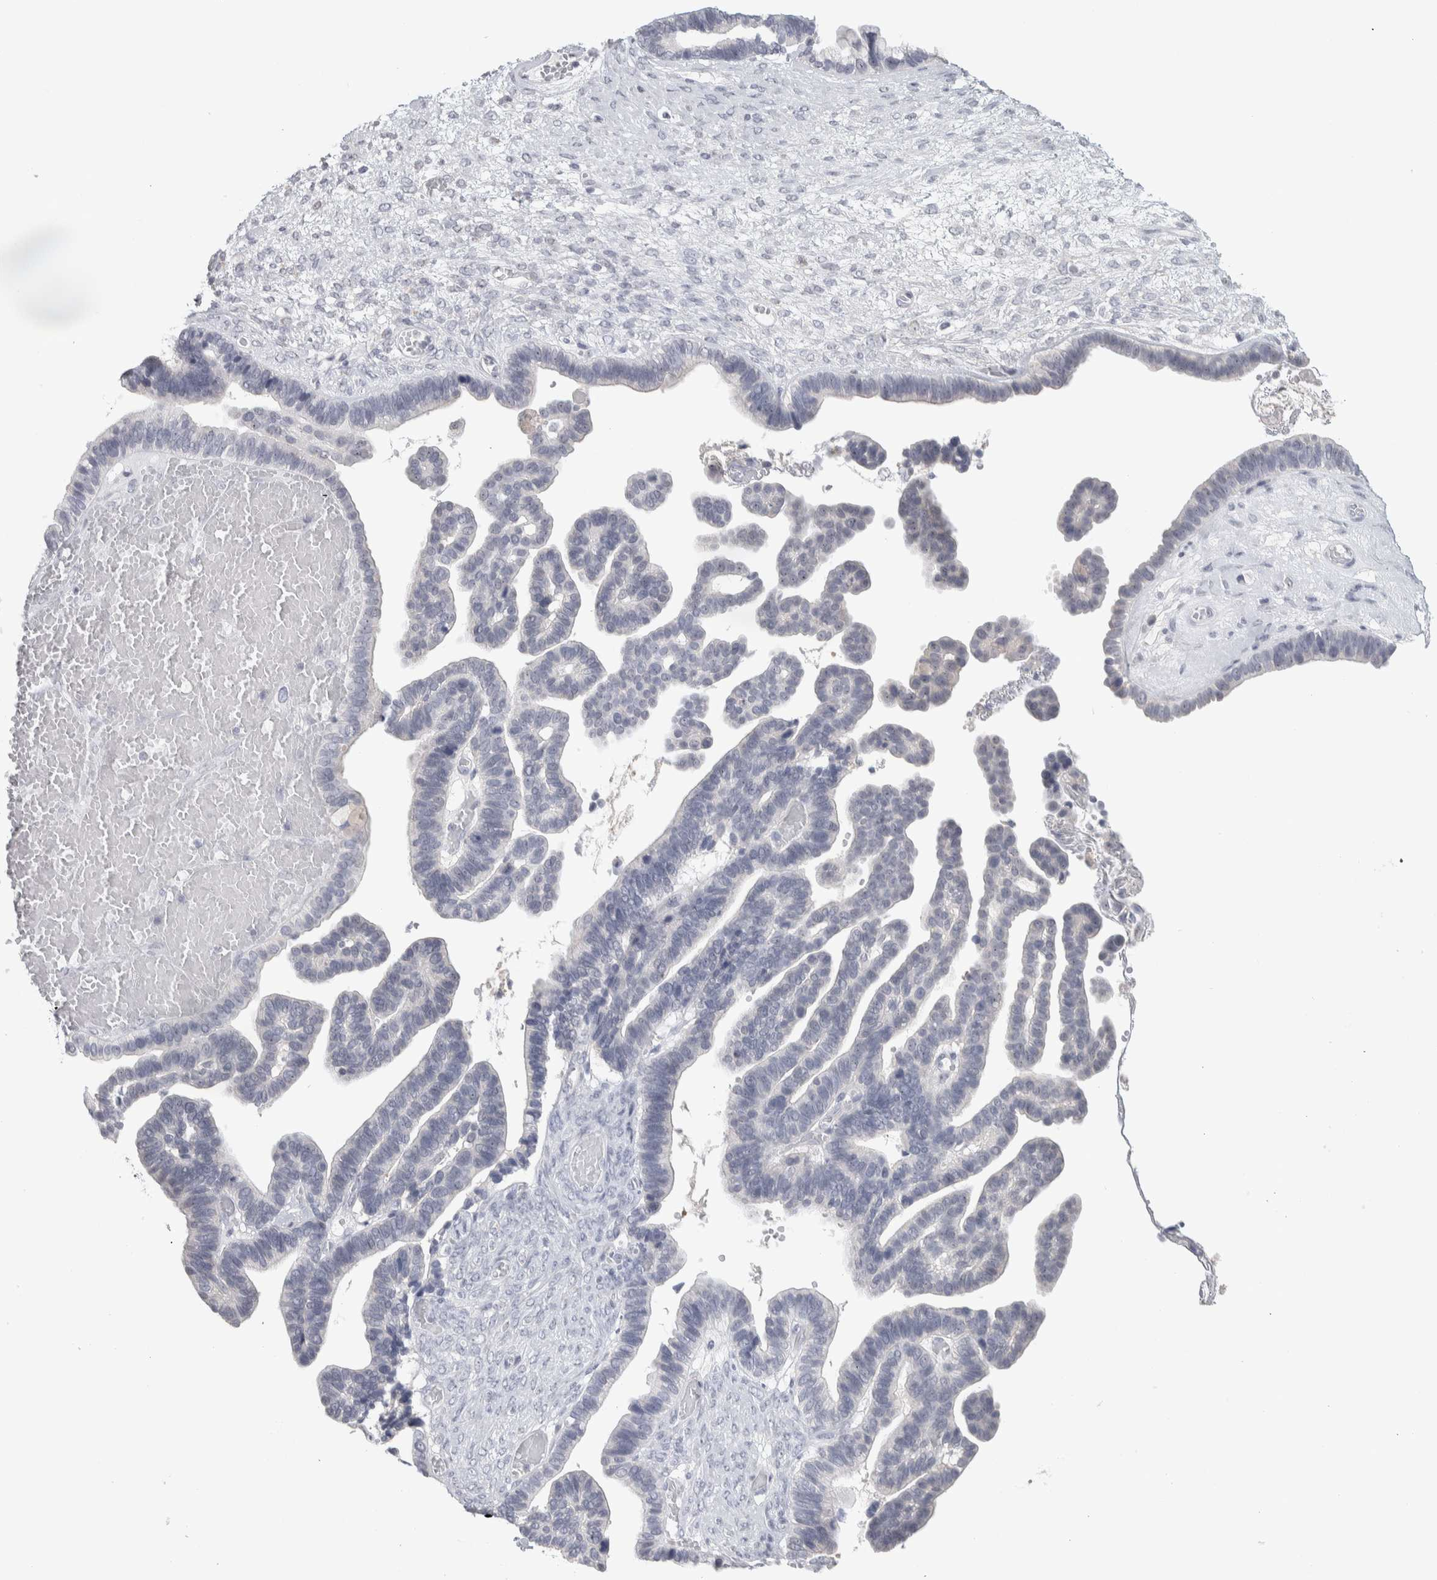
{"staining": {"intensity": "weak", "quantity": "<25%", "location": "nuclear"}, "tissue": "ovarian cancer", "cell_type": "Tumor cells", "image_type": "cancer", "snomed": [{"axis": "morphology", "description": "Cystadenocarcinoma, serous, NOS"}, {"axis": "topography", "description": "Ovary"}], "caption": "This image is of serous cystadenocarcinoma (ovarian) stained with immunohistochemistry to label a protein in brown with the nuclei are counter-stained blue. There is no expression in tumor cells.", "gene": "DCXR", "patient": {"sex": "female", "age": 56}}